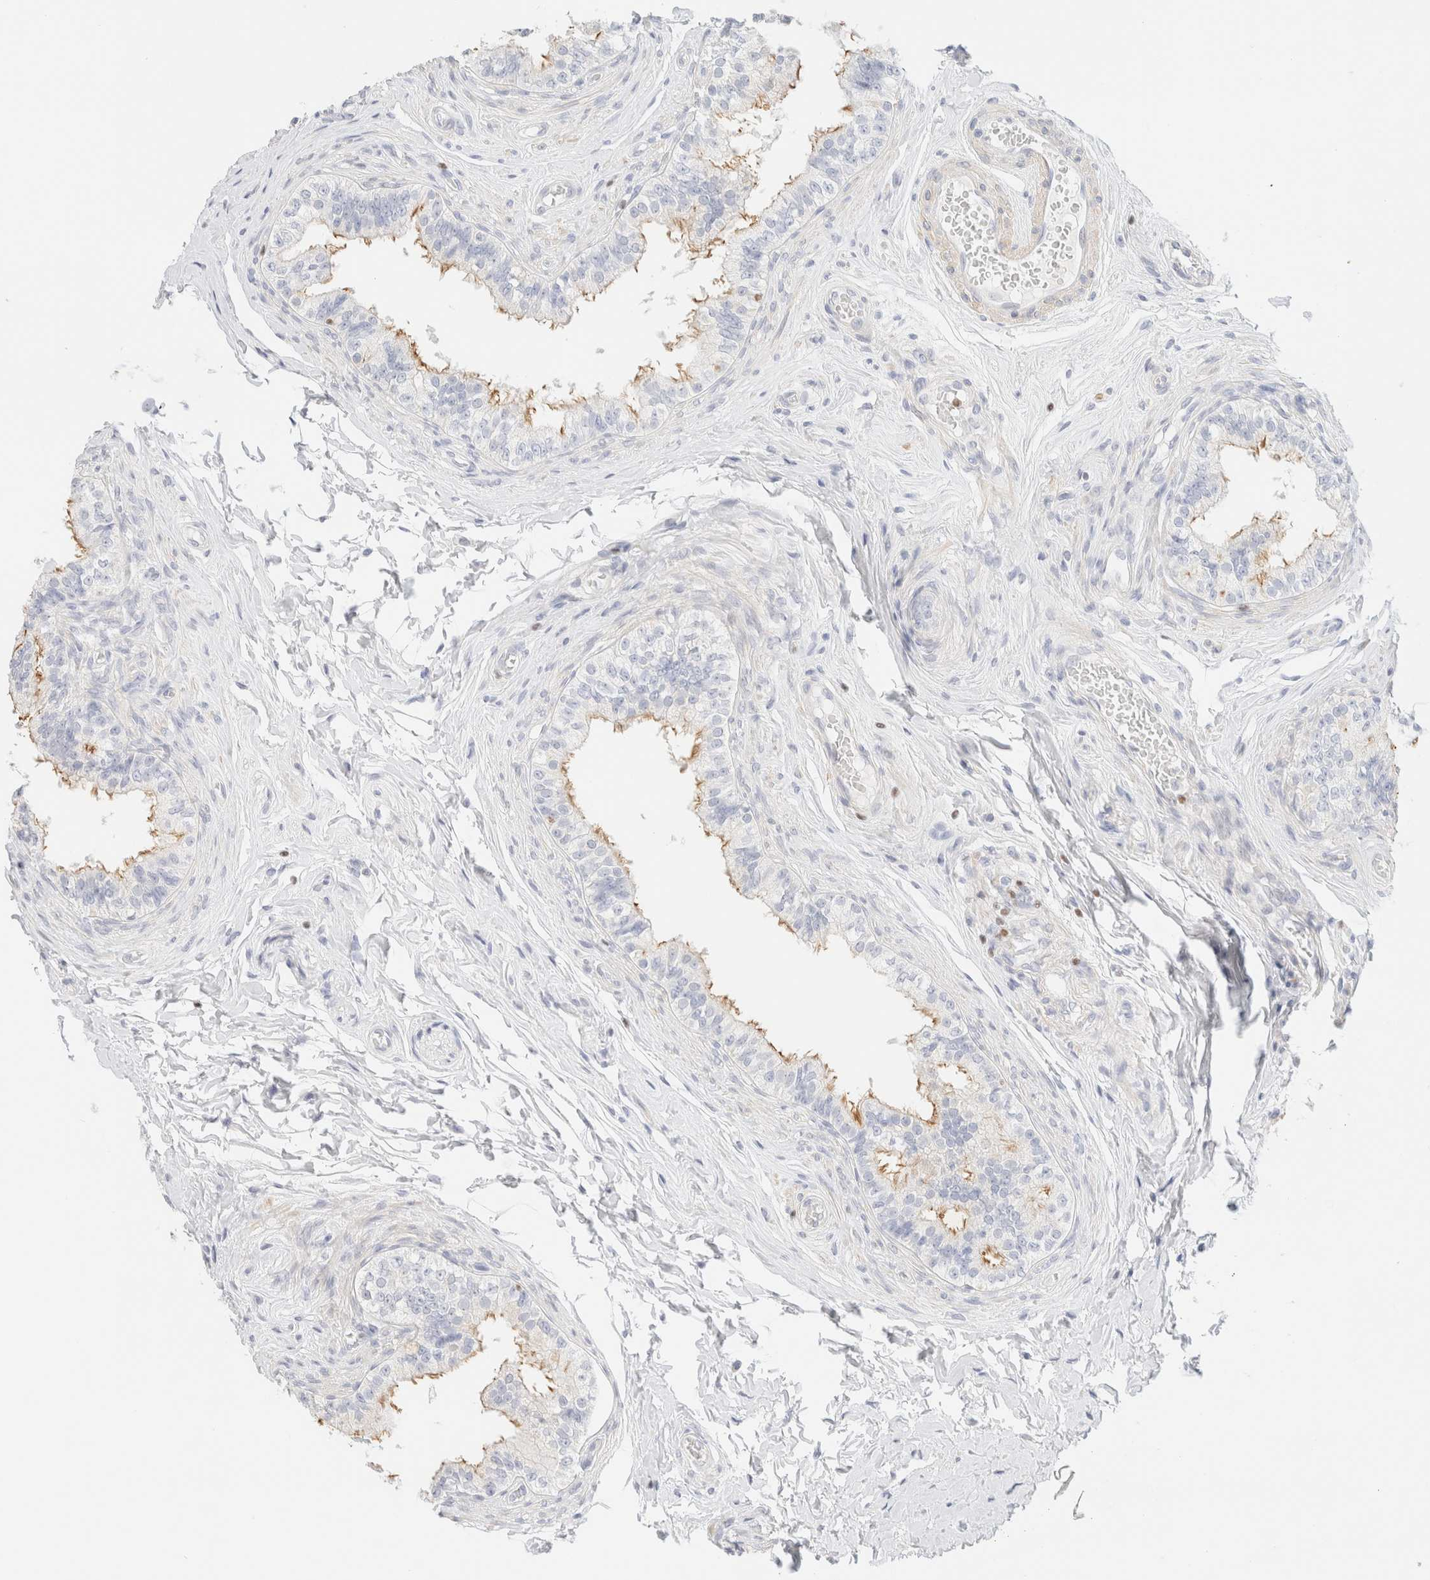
{"staining": {"intensity": "moderate", "quantity": "<25%", "location": "cytoplasmic/membranous"}, "tissue": "epididymis", "cell_type": "Glandular cells", "image_type": "normal", "snomed": [{"axis": "morphology", "description": "Normal tissue, NOS"}, {"axis": "topography", "description": "Testis"}, {"axis": "topography", "description": "Epididymis"}], "caption": "Immunohistochemical staining of unremarkable human epididymis displays moderate cytoplasmic/membranous protein expression in about <25% of glandular cells.", "gene": "IKZF3", "patient": {"sex": "male", "age": 36}}